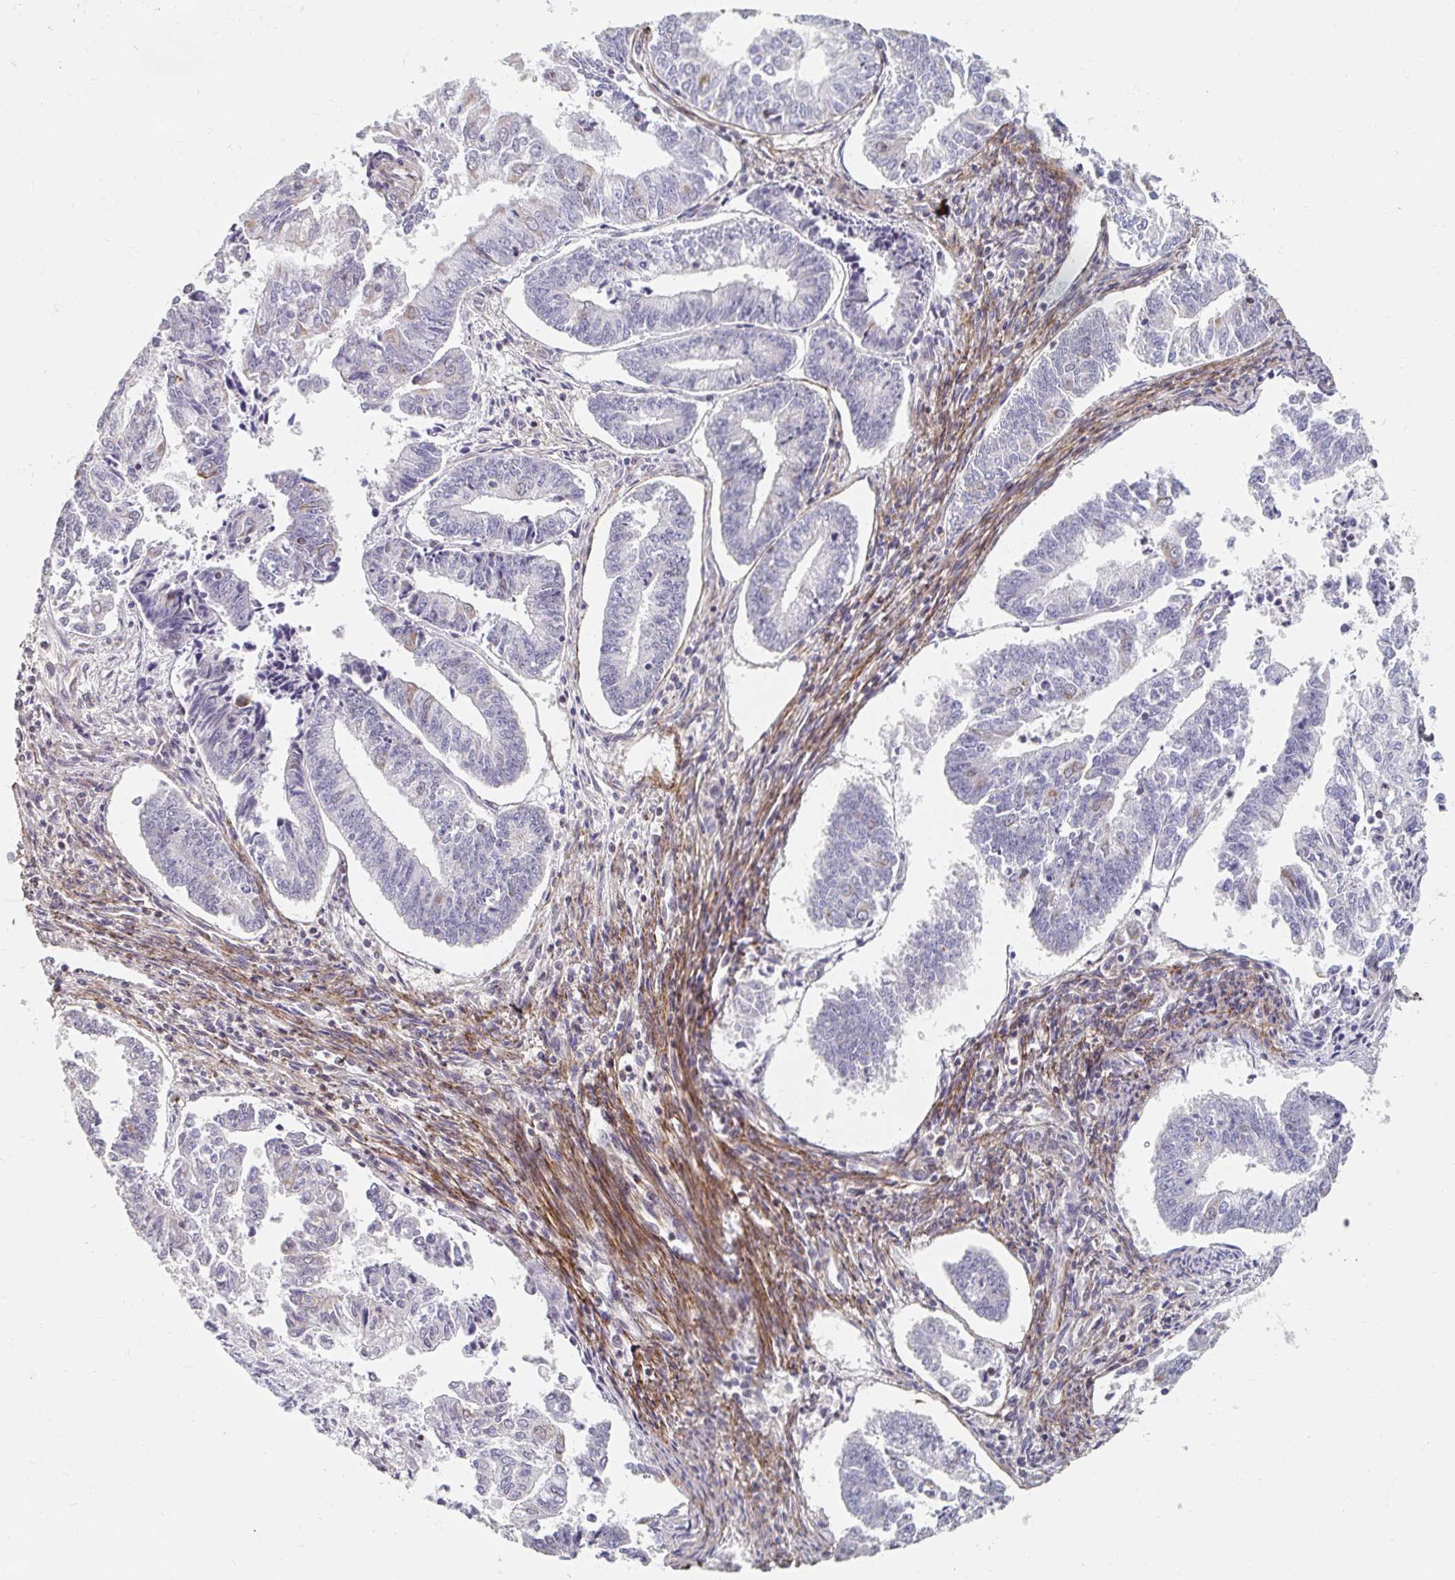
{"staining": {"intensity": "weak", "quantity": "<25%", "location": "cytoplasmic/membranous"}, "tissue": "endometrial cancer", "cell_type": "Tumor cells", "image_type": "cancer", "snomed": [{"axis": "morphology", "description": "Adenocarcinoma, NOS"}, {"axis": "topography", "description": "Endometrium"}], "caption": "Endometrial cancer stained for a protein using IHC exhibits no staining tumor cells.", "gene": "MAVS", "patient": {"sex": "female", "age": 61}}